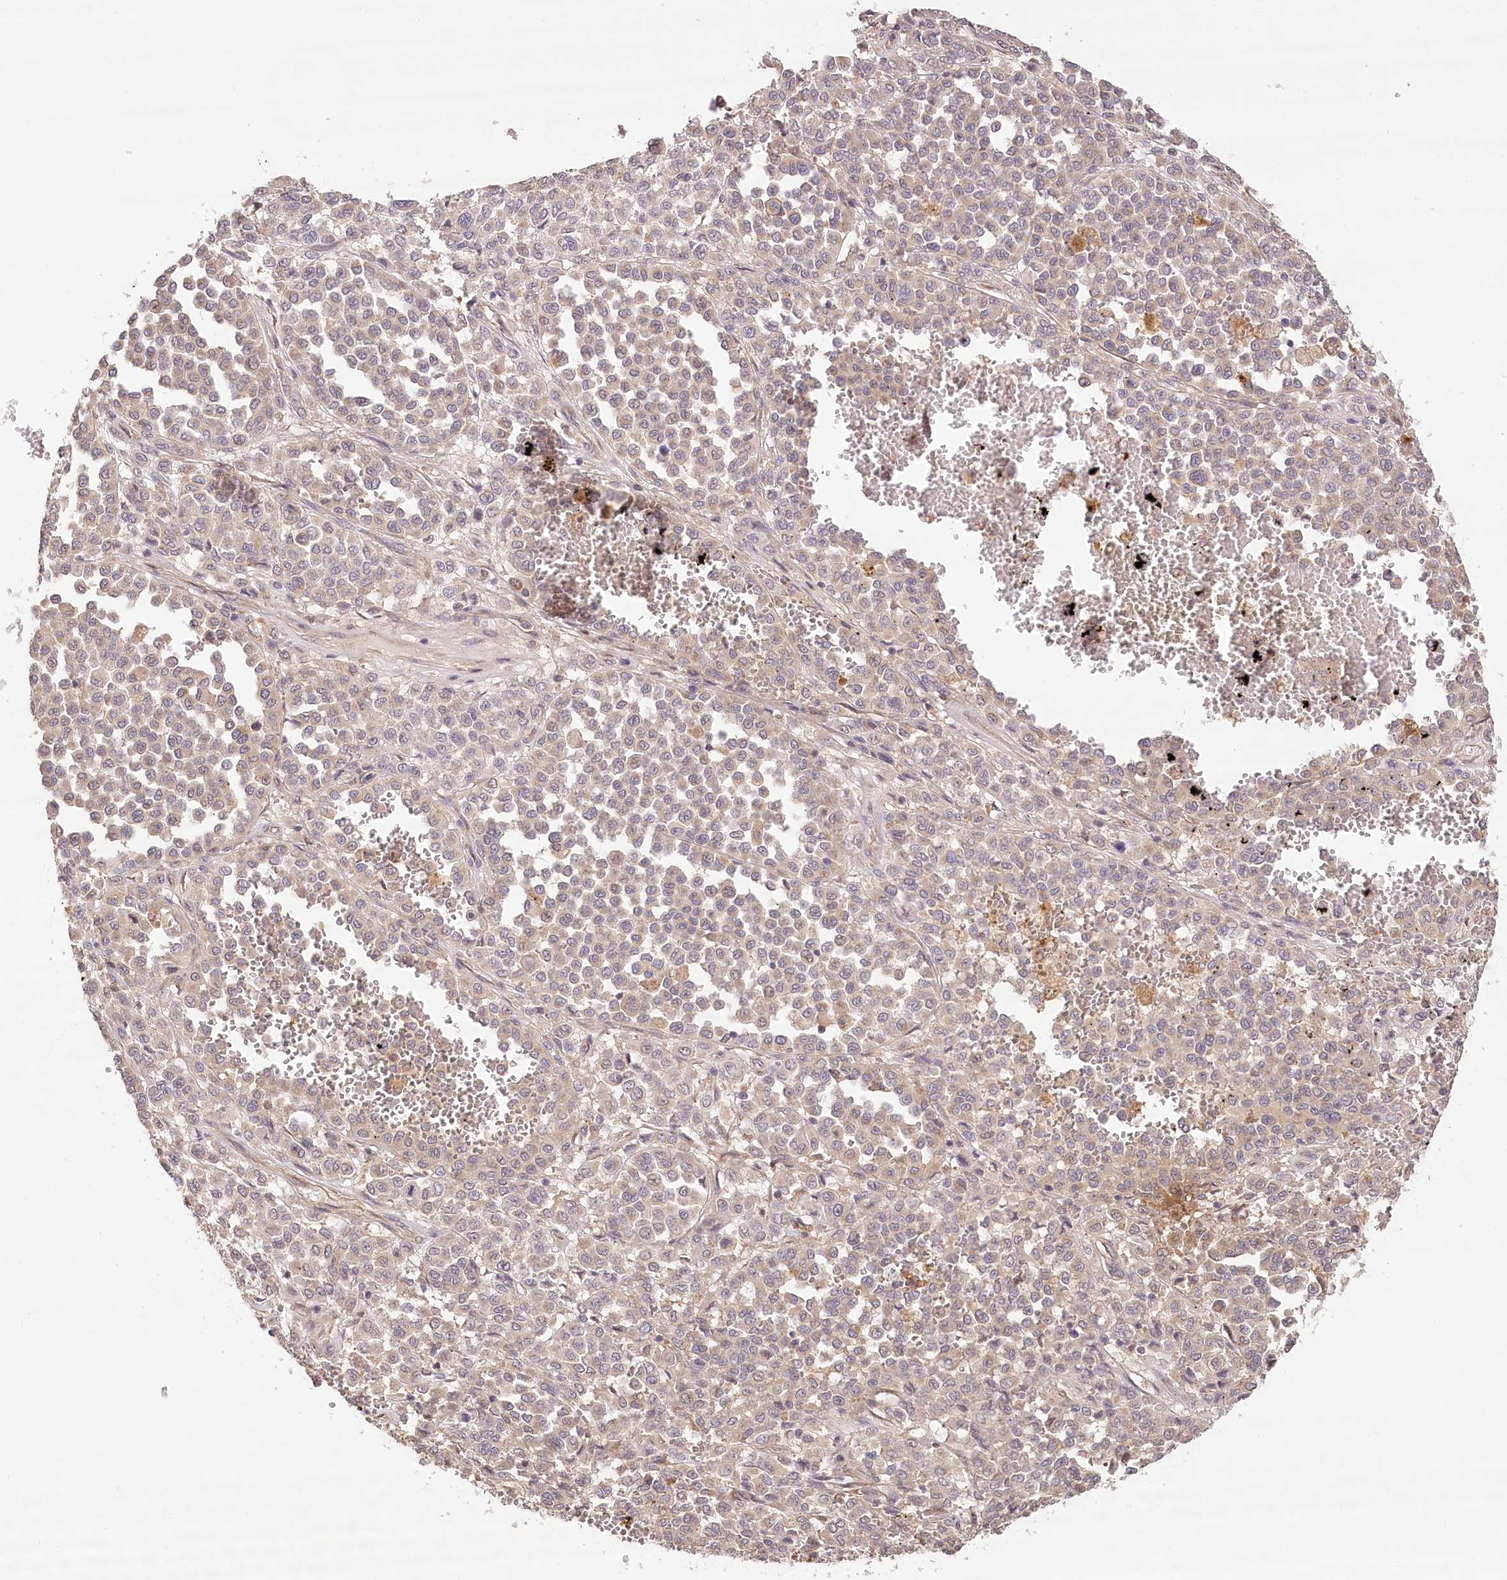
{"staining": {"intensity": "weak", "quantity": "<25%", "location": "cytoplasmic/membranous"}, "tissue": "melanoma", "cell_type": "Tumor cells", "image_type": "cancer", "snomed": [{"axis": "morphology", "description": "Malignant melanoma, Metastatic site"}, {"axis": "topography", "description": "Pancreas"}], "caption": "Protein analysis of malignant melanoma (metastatic site) reveals no significant positivity in tumor cells. (DAB IHC, high magnification).", "gene": "LSS", "patient": {"sex": "female", "age": 30}}